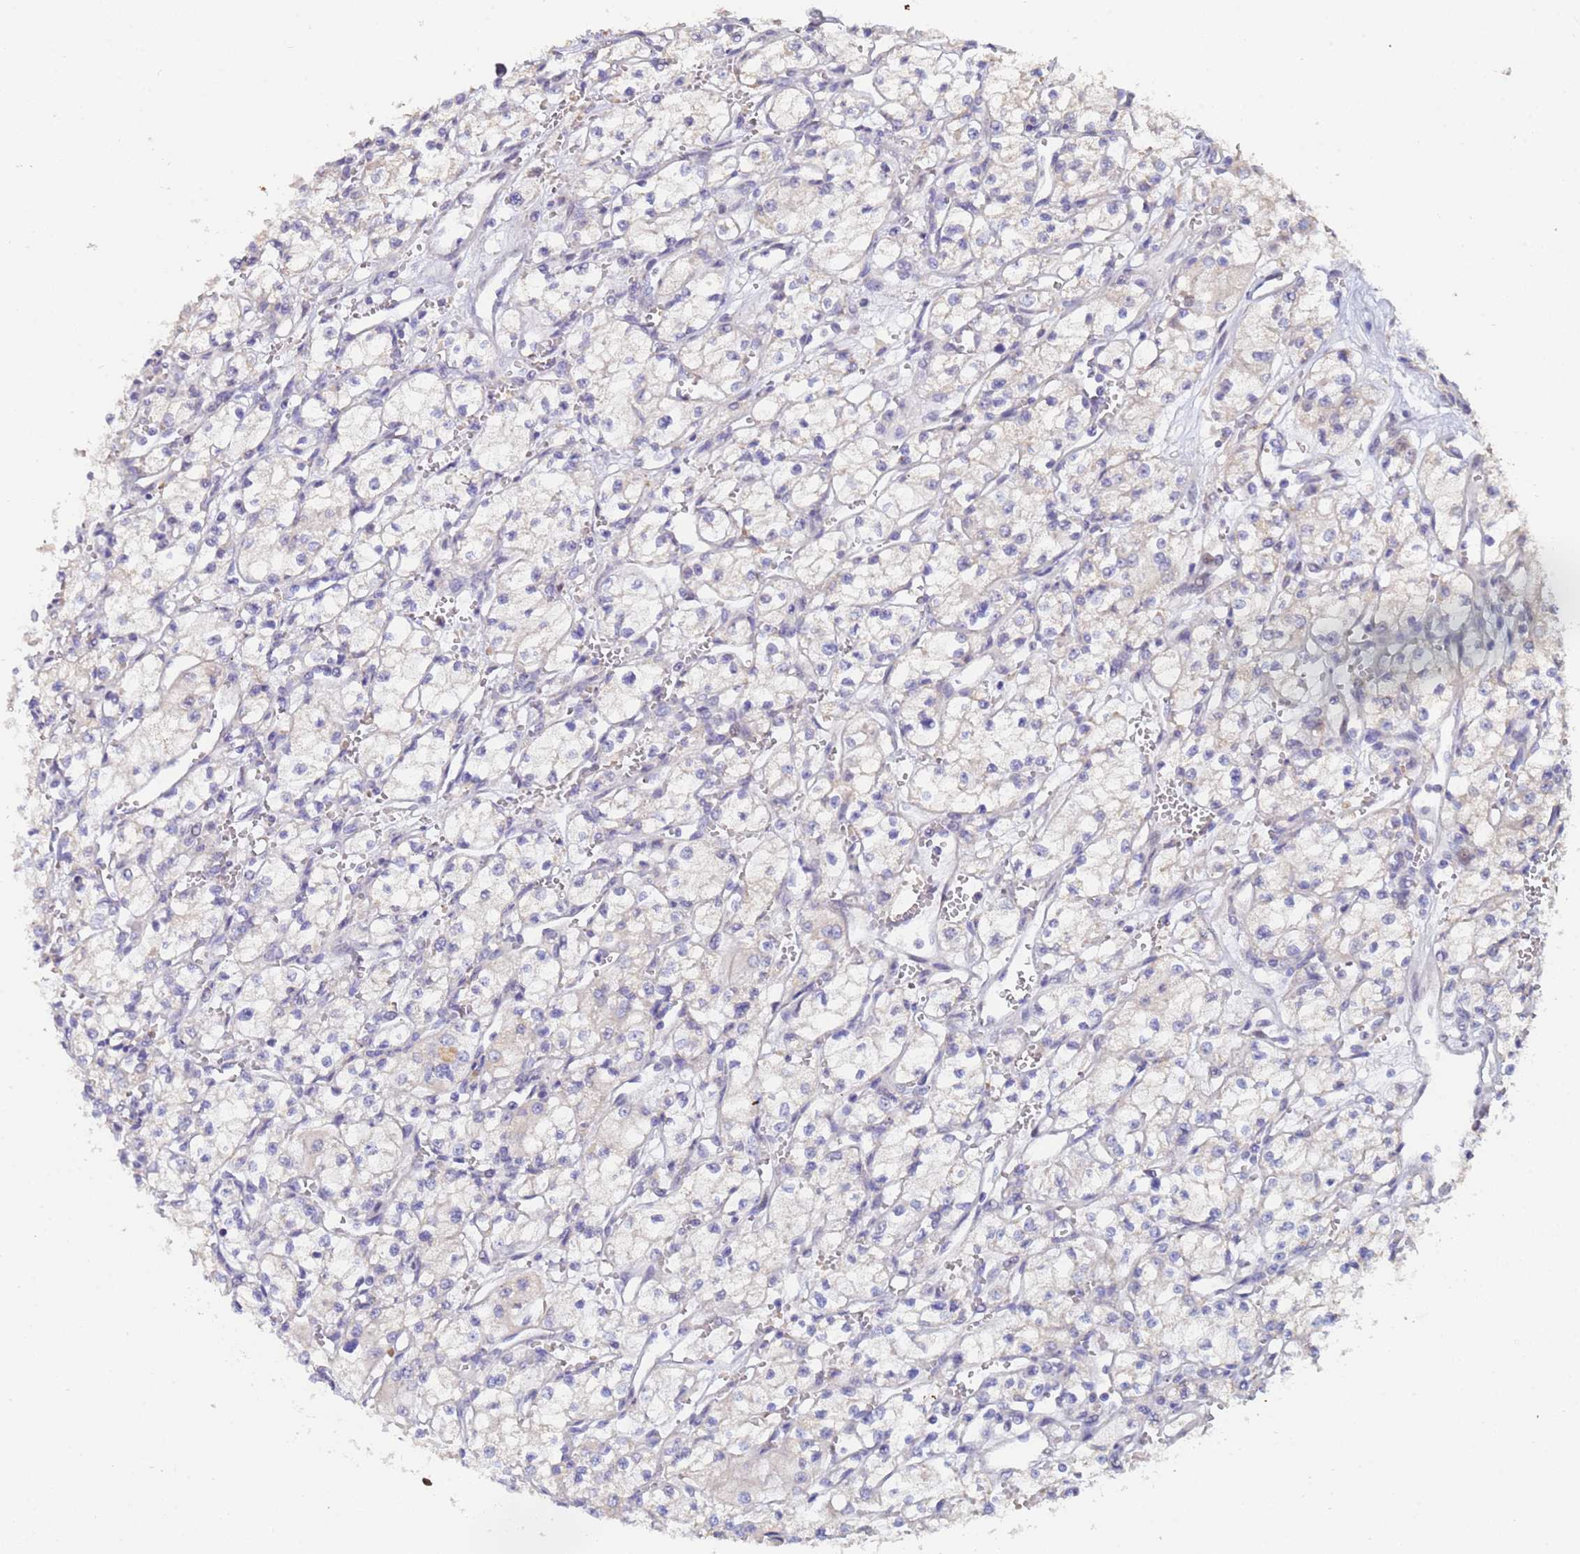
{"staining": {"intensity": "negative", "quantity": "none", "location": "none"}, "tissue": "renal cancer", "cell_type": "Tumor cells", "image_type": "cancer", "snomed": [{"axis": "morphology", "description": "Adenocarcinoma, NOS"}, {"axis": "topography", "description": "Kidney"}], "caption": "An image of renal cancer stained for a protein exhibits no brown staining in tumor cells.", "gene": "IHO1", "patient": {"sex": "male", "age": 59}}